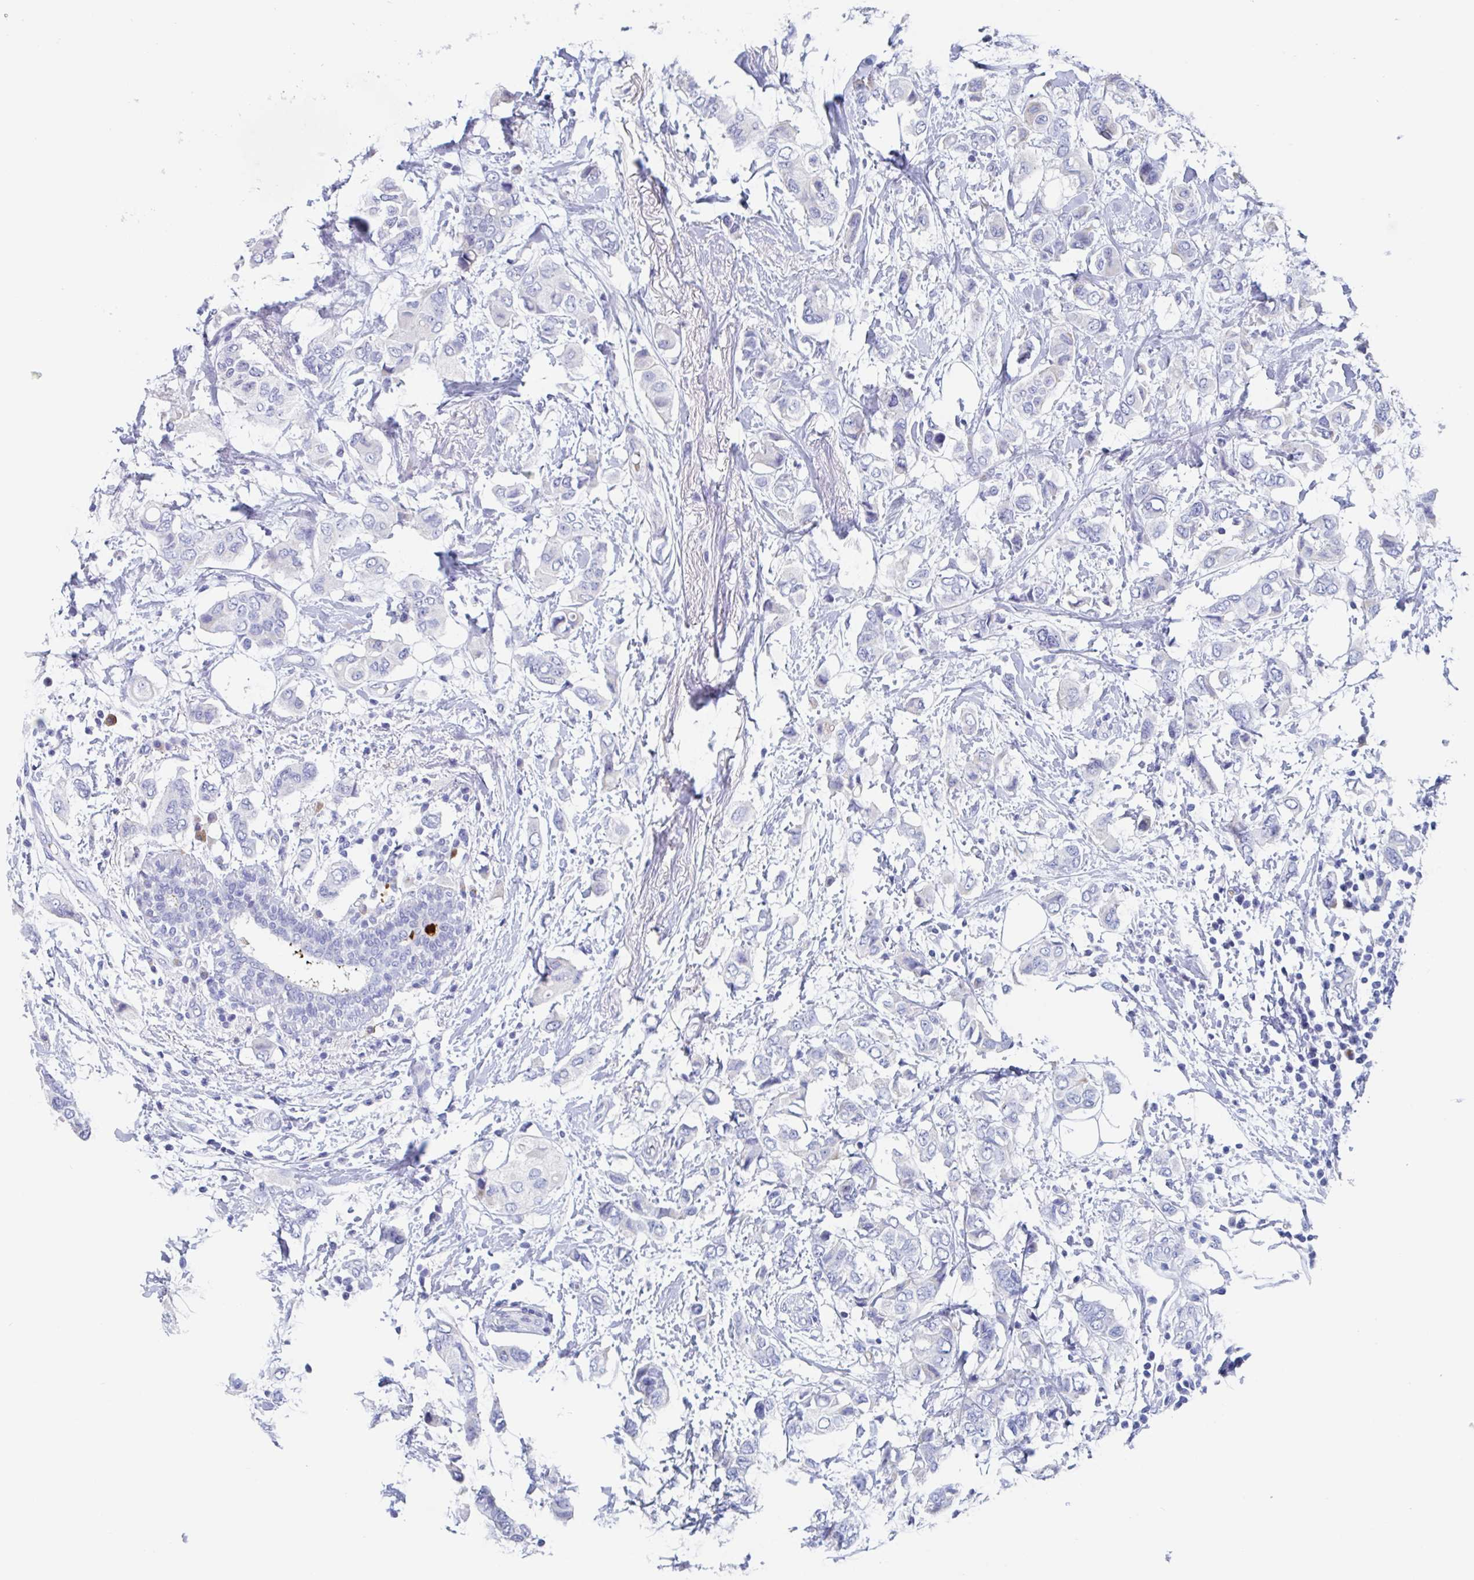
{"staining": {"intensity": "negative", "quantity": "none", "location": "none"}, "tissue": "breast cancer", "cell_type": "Tumor cells", "image_type": "cancer", "snomed": [{"axis": "morphology", "description": "Lobular carcinoma"}, {"axis": "topography", "description": "Breast"}], "caption": "Human breast cancer stained for a protein using immunohistochemistry (IHC) displays no positivity in tumor cells.", "gene": "NT5C3B", "patient": {"sex": "female", "age": 51}}